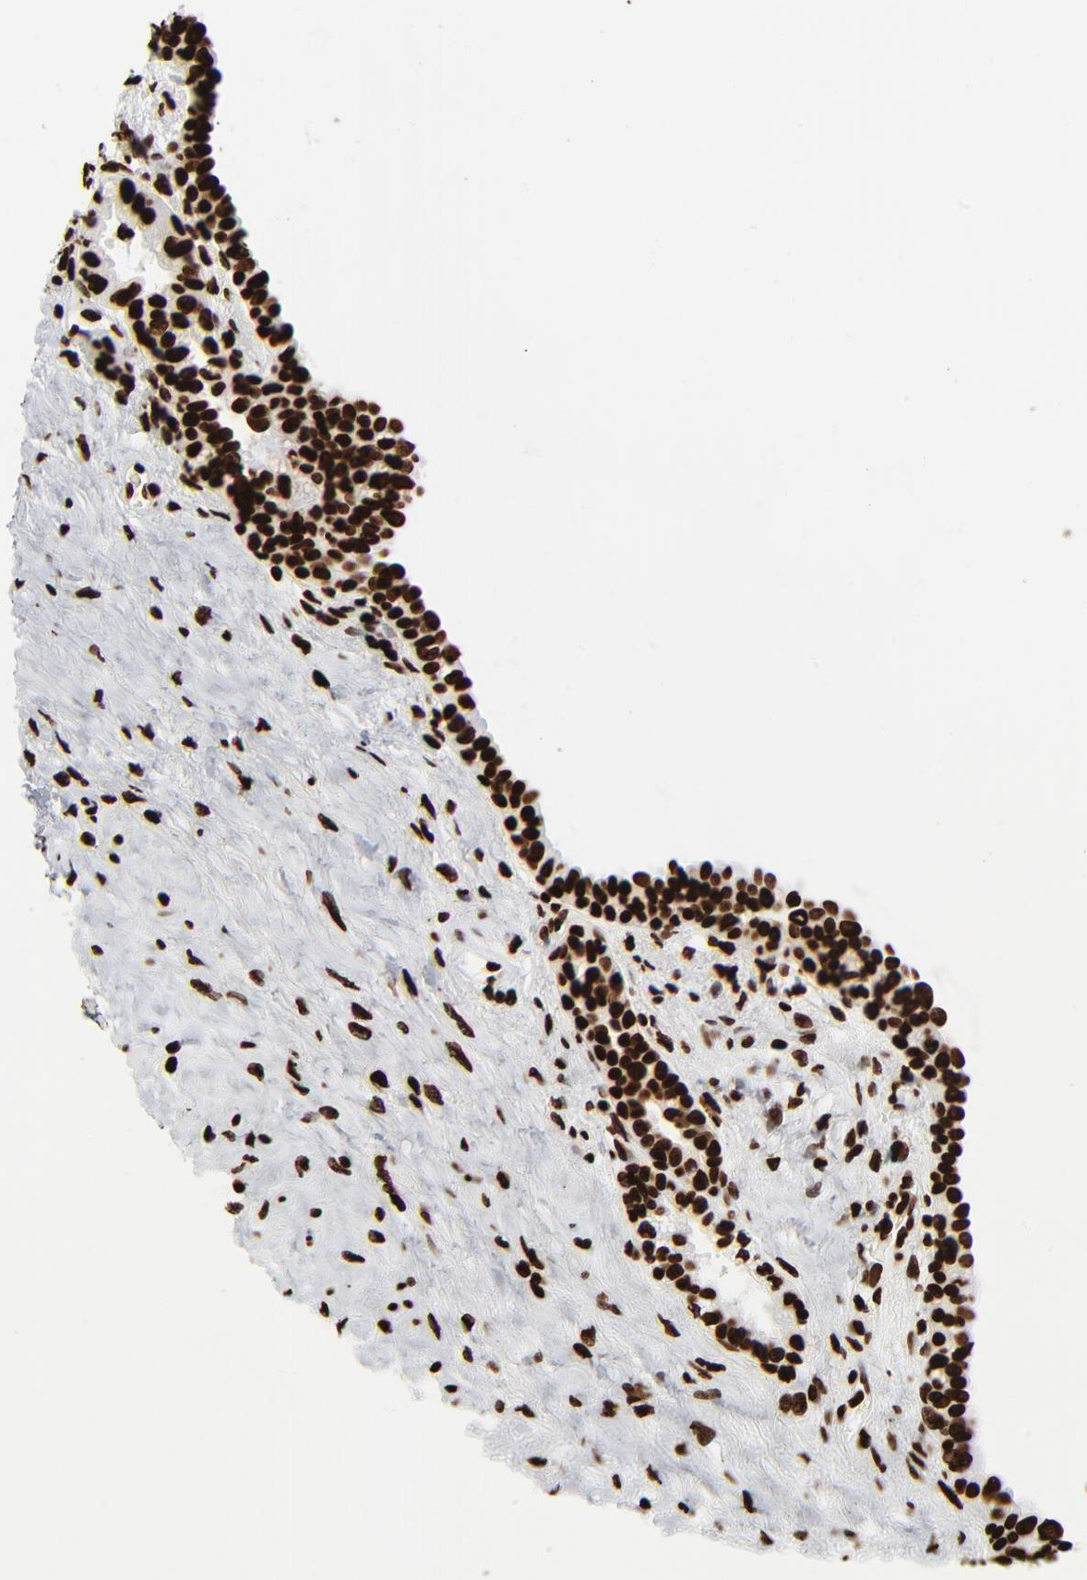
{"staining": {"intensity": "strong", "quantity": ">75%", "location": "nuclear"}, "tissue": "seminal vesicle", "cell_type": "Glandular cells", "image_type": "normal", "snomed": [{"axis": "morphology", "description": "Normal tissue, NOS"}, {"axis": "topography", "description": "Seminal veicle"}], "caption": "Immunohistochemistry (IHC) of unremarkable human seminal vesicle exhibits high levels of strong nuclear expression in approximately >75% of glandular cells.", "gene": "H3", "patient": {"sex": "male", "age": 61}}